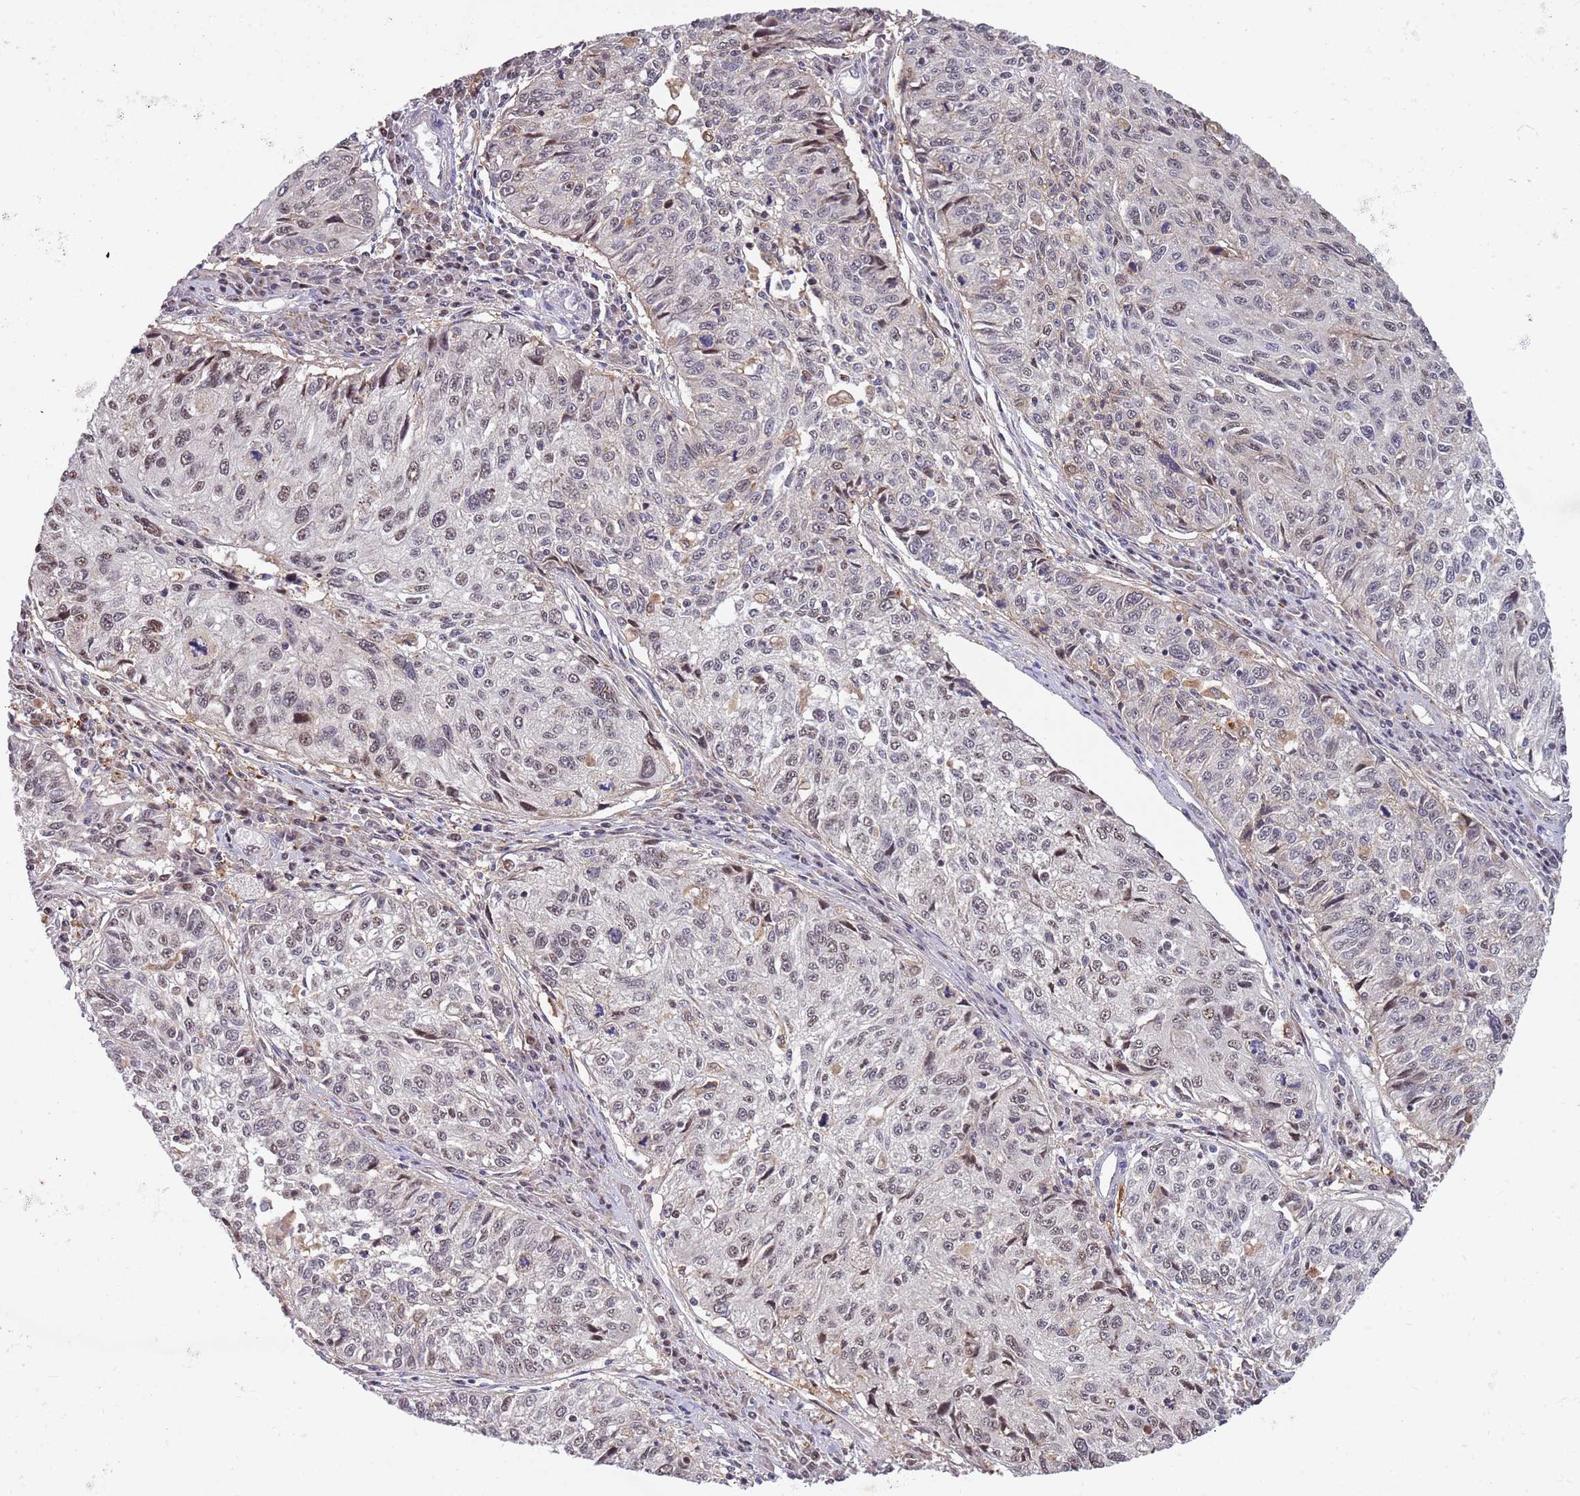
{"staining": {"intensity": "weak", "quantity": "<25%", "location": "nuclear"}, "tissue": "cervical cancer", "cell_type": "Tumor cells", "image_type": "cancer", "snomed": [{"axis": "morphology", "description": "Squamous cell carcinoma, NOS"}, {"axis": "topography", "description": "Cervix"}], "caption": "Tumor cells are negative for brown protein staining in cervical cancer. (IHC, brightfield microscopy, high magnification).", "gene": "CCNJL", "patient": {"sex": "female", "age": 57}}